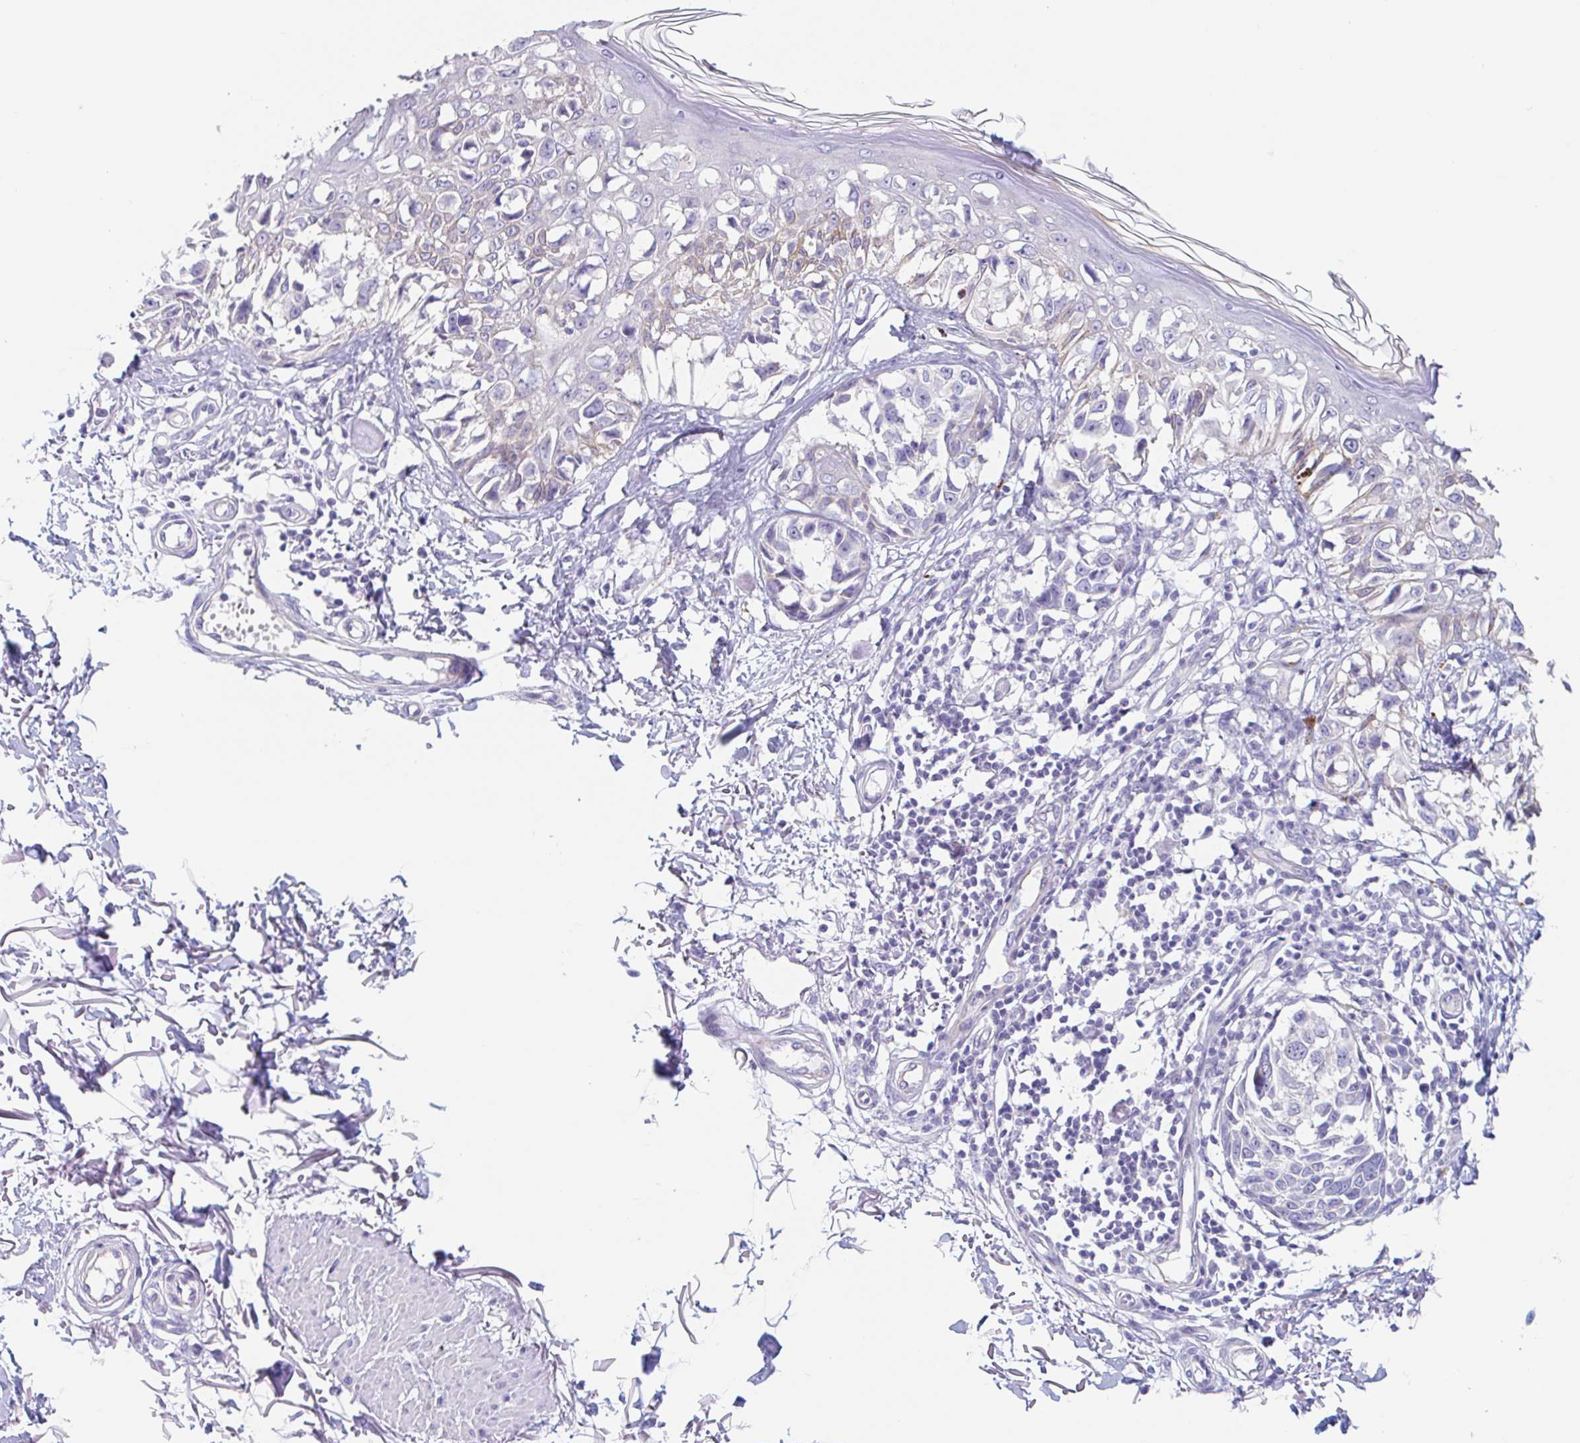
{"staining": {"intensity": "negative", "quantity": "none", "location": "none"}, "tissue": "melanoma", "cell_type": "Tumor cells", "image_type": "cancer", "snomed": [{"axis": "morphology", "description": "Malignant melanoma, NOS"}, {"axis": "topography", "description": "Skin"}], "caption": "Tumor cells show no significant protein expression in malignant melanoma.", "gene": "LENG9", "patient": {"sex": "male", "age": 73}}